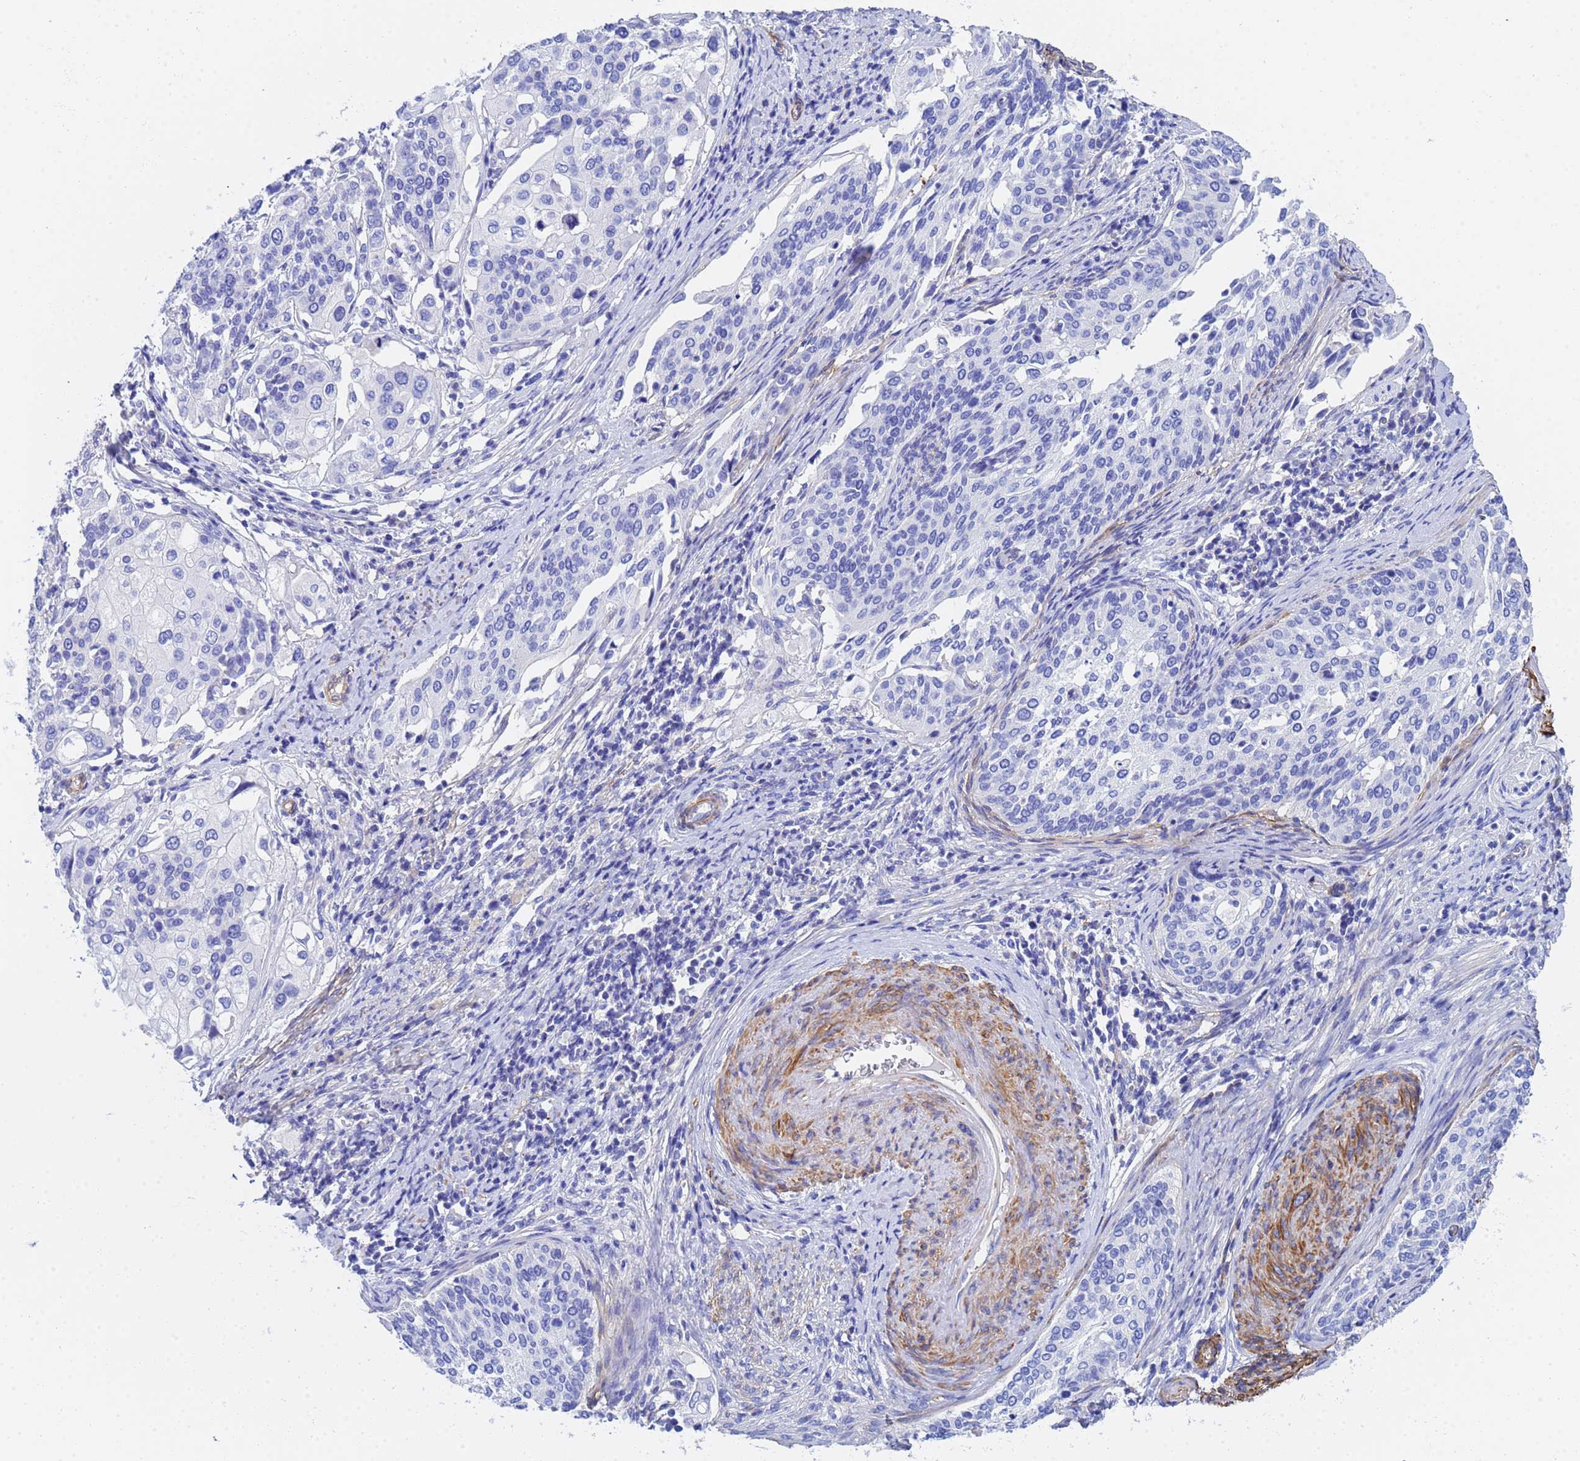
{"staining": {"intensity": "negative", "quantity": "none", "location": "none"}, "tissue": "cervical cancer", "cell_type": "Tumor cells", "image_type": "cancer", "snomed": [{"axis": "morphology", "description": "Squamous cell carcinoma, NOS"}, {"axis": "topography", "description": "Cervix"}], "caption": "The photomicrograph shows no significant expression in tumor cells of cervical cancer.", "gene": "CST4", "patient": {"sex": "female", "age": 44}}